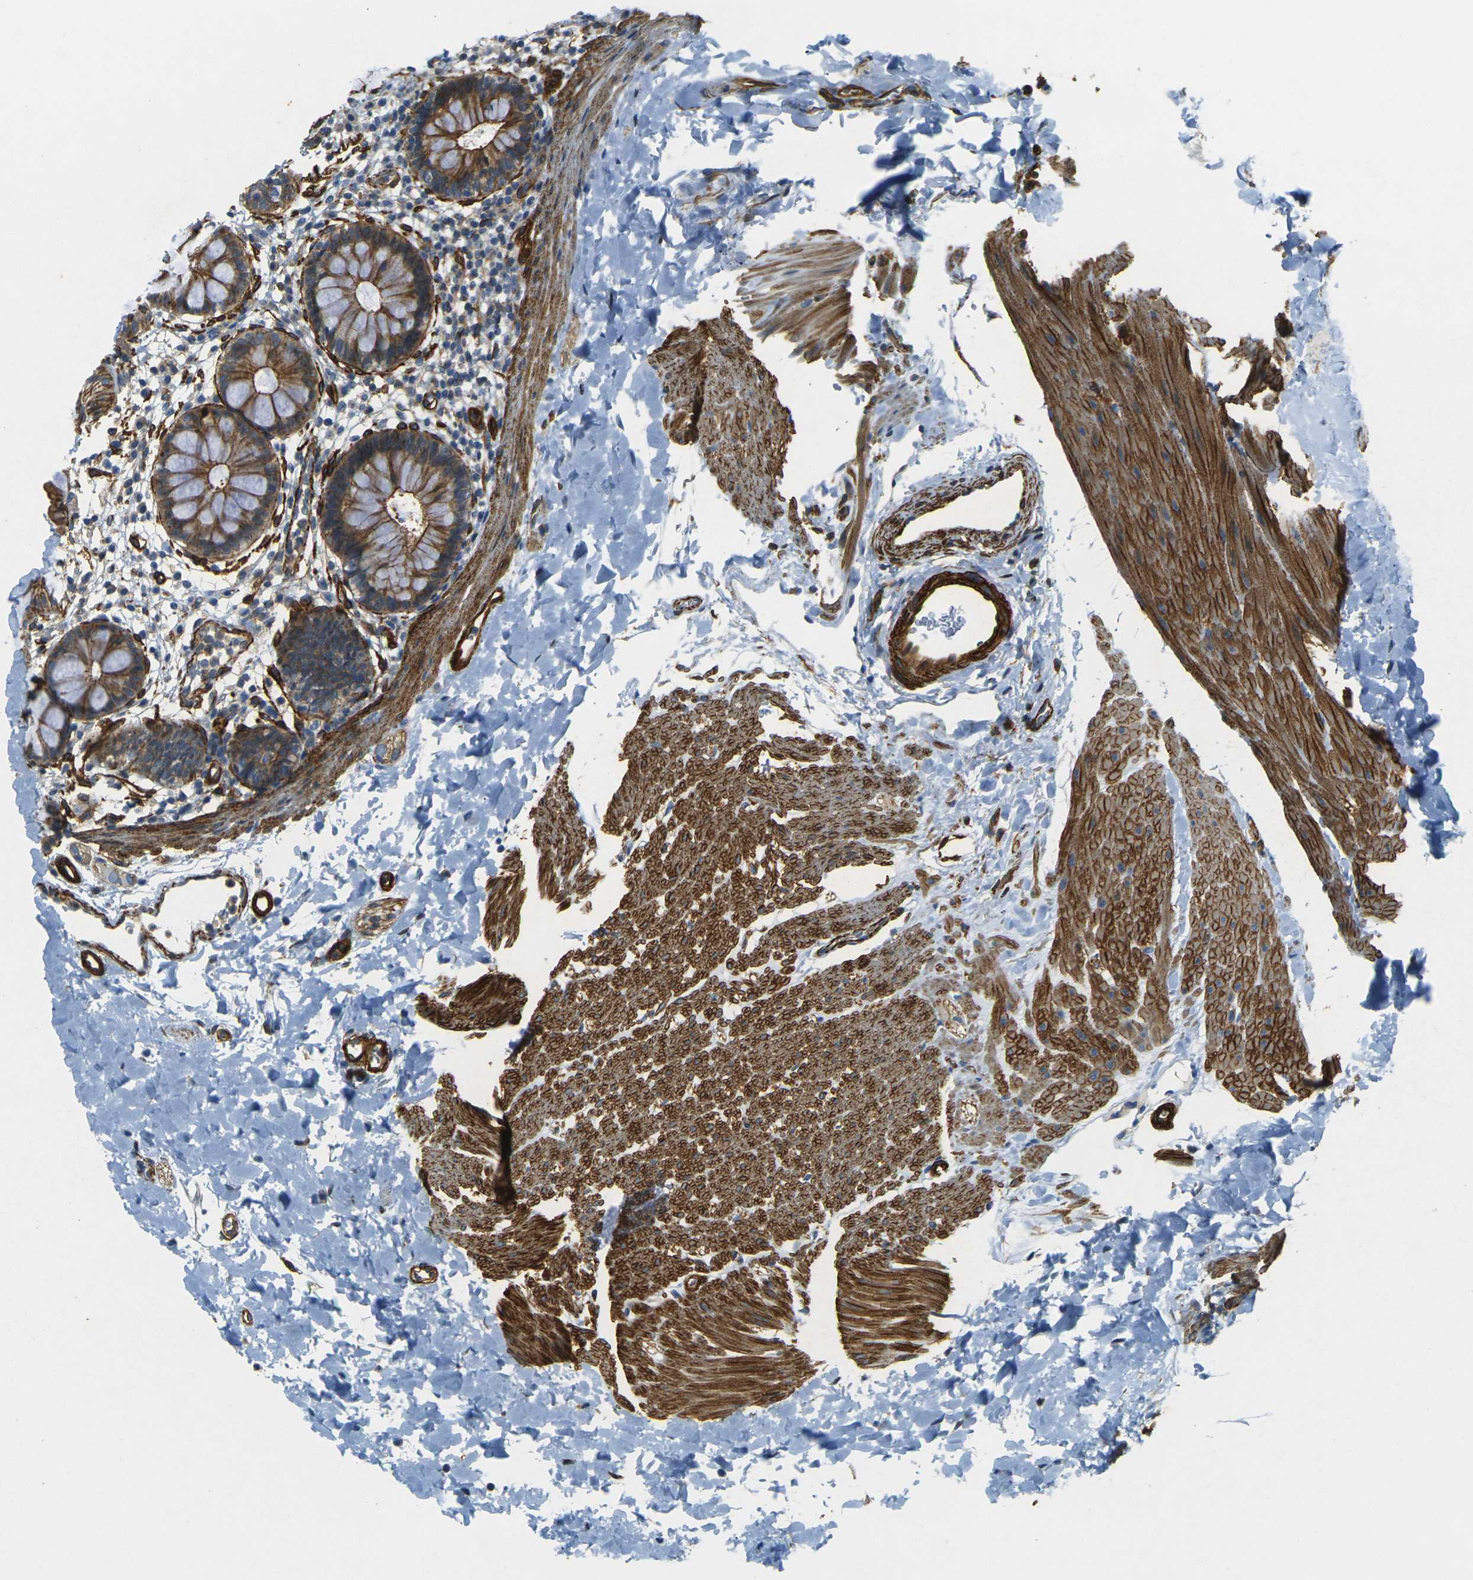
{"staining": {"intensity": "moderate", "quantity": "25%-75%", "location": "cytoplasmic/membranous"}, "tissue": "rectum", "cell_type": "Glandular cells", "image_type": "normal", "snomed": [{"axis": "morphology", "description": "Normal tissue, NOS"}, {"axis": "topography", "description": "Rectum"}], "caption": "A high-resolution histopathology image shows immunohistochemistry staining of benign rectum, which demonstrates moderate cytoplasmic/membranous staining in approximately 25%-75% of glandular cells.", "gene": "EPHA7", "patient": {"sex": "female", "age": 24}}